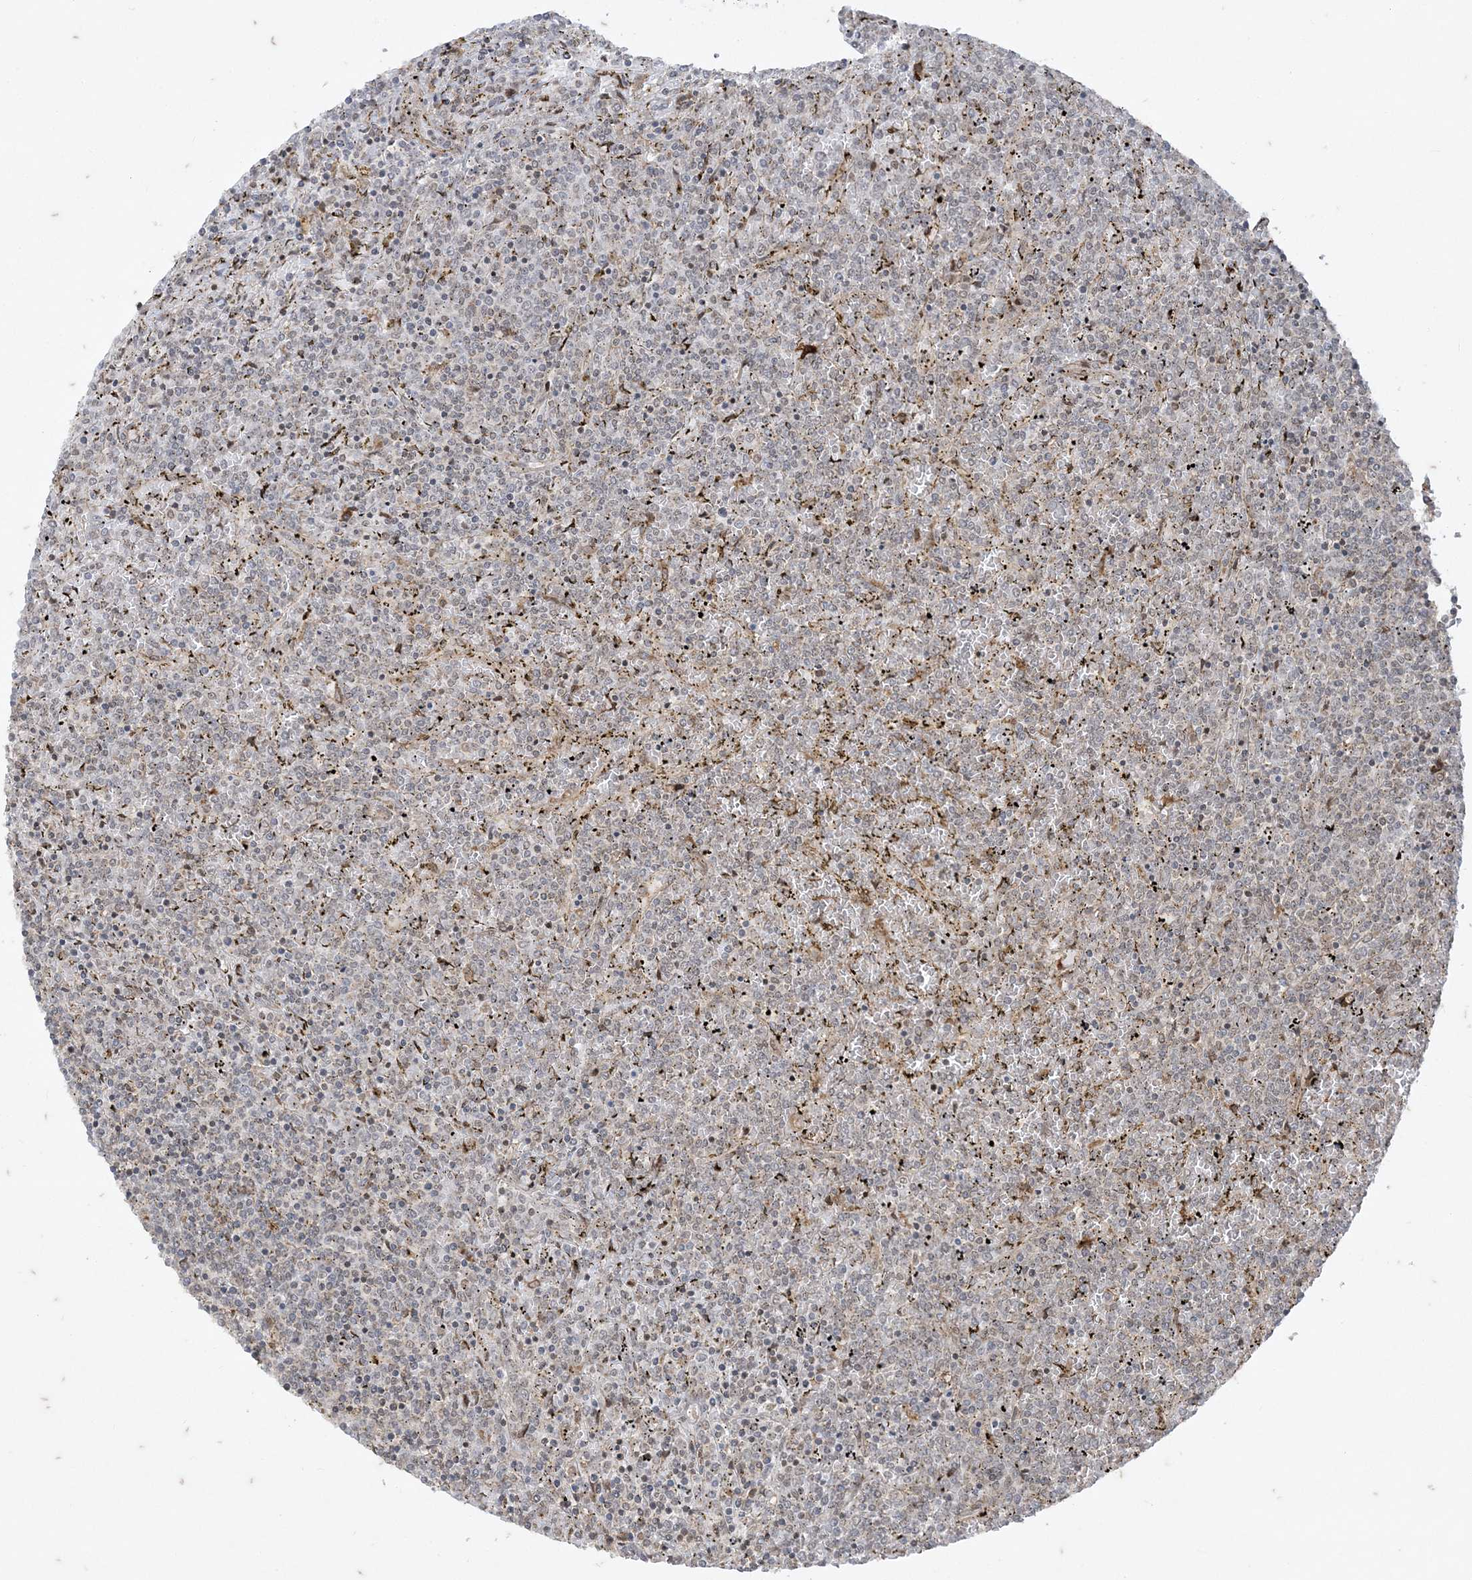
{"staining": {"intensity": "negative", "quantity": "none", "location": "none"}, "tissue": "lymphoma", "cell_type": "Tumor cells", "image_type": "cancer", "snomed": [{"axis": "morphology", "description": "Malignant lymphoma, non-Hodgkin's type, Low grade"}, {"axis": "topography", "description": "Spleen"}], "caption": "An IHC image of malignant lymphoma, non-Hodgkin's type (low-grade) is shown. There is no staining in tumor cells of malignant lymphoma, non-Hodgkin's type (low-grade).", "gene": "RRAS", "patient": {"sex": "female", "age": 19}}